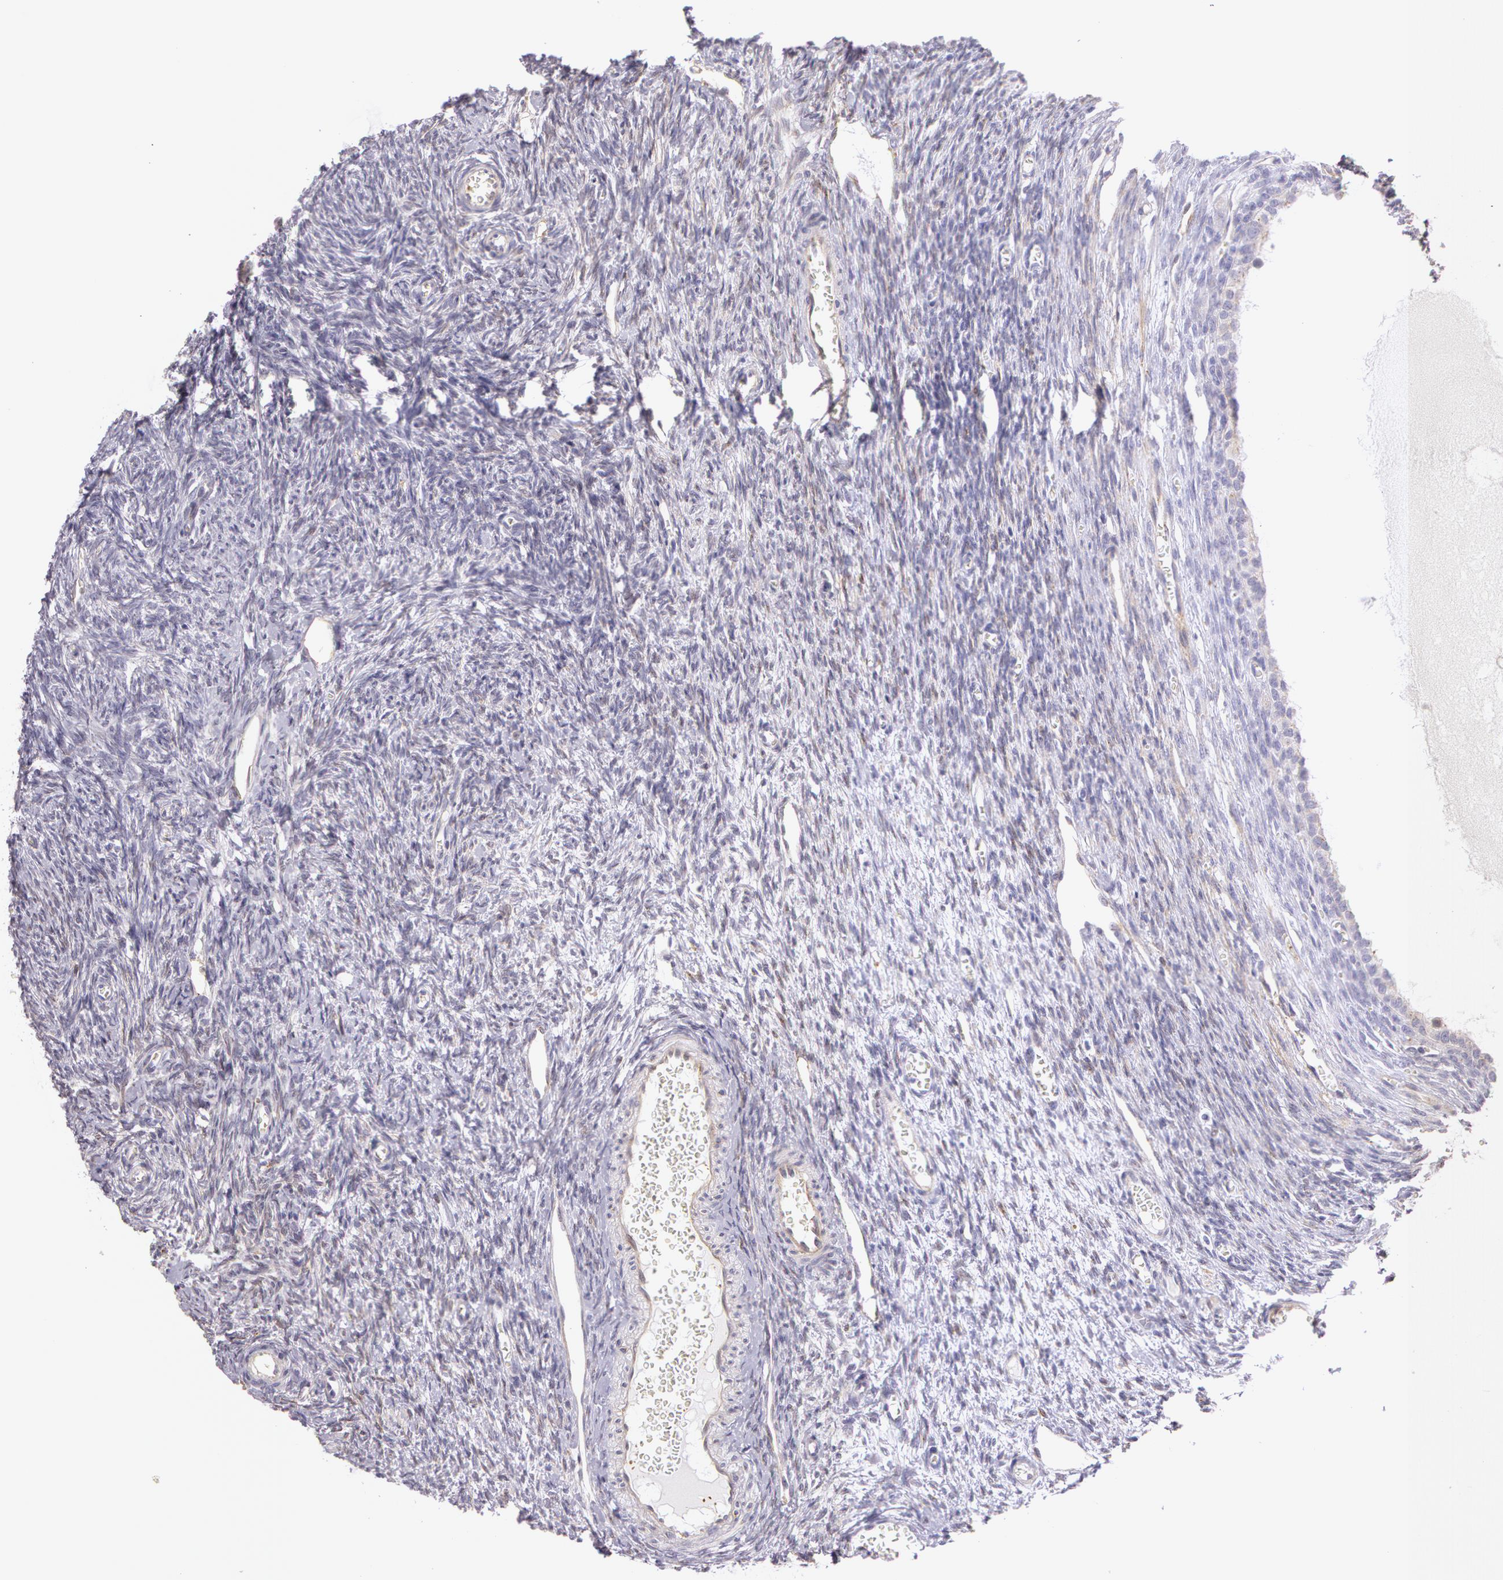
{"staining": {"intensity": "weak", "quantity": "25%-75%", "location": "cytoplasmic/membranous"}, "tissue": "ovary", "cell_type": "Ovarian stroma cells", "image_type": "normal", "snomed": [{"axis": "morphology", "description": "Normal tissue, NOS"}, {"axis": "topography", "description": "Ovary"}], "caption": "This is an image of immunohistochemistry (IHC) staining of normal ovary, which shows weak staining in the cytoplasmic/membranous of ovarian stroma cells.", "gene": "APP", "patient": {"sex": "female", "age": 27}}